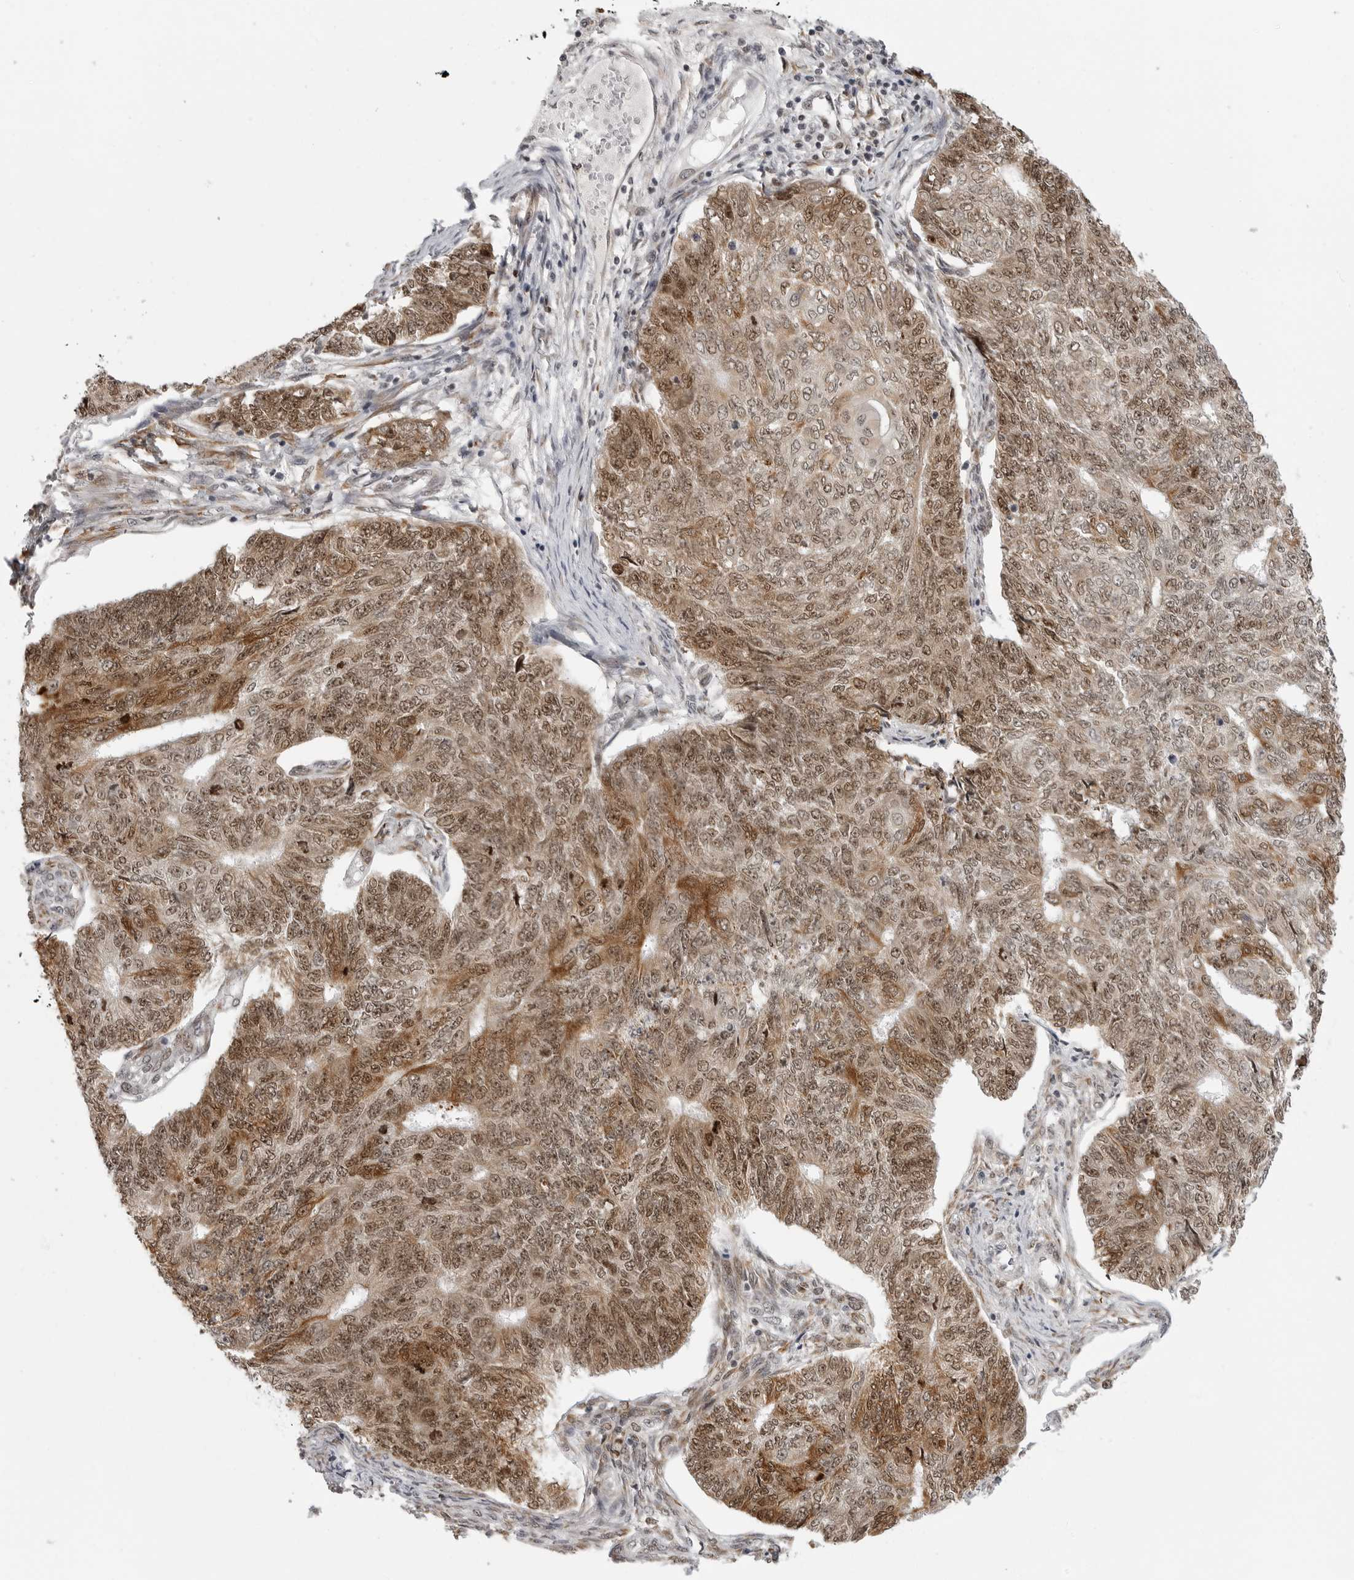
{"staining": {"intensity": "moderate", "quantity": ">75%", "location": "cytoplasmic/membranous,nuclear"}, "tissue": "endometrial cancer", "cell_type": "Tumor cells", "image_type": "cancer", "snomed": [{"axis": "morphology", "description": "Adenocarcinoma, NOS"}, {"axis": "topography", "description": "Endometrium"}], "caption": "Brown immunohistochemical staining in human endometrial adenocarcinoma exhibits moderate cytoplasmic/membranous and nuclear expression in approximately >75% of tumor cells. Using DAB (3,3'-diaminobenzidine) (brown) and hematoxylin (blue) stains, captured at high magnification using brightfield microscopy.", "gene": "PRDM10", "patient": {"sex": "female", "age": 32}}